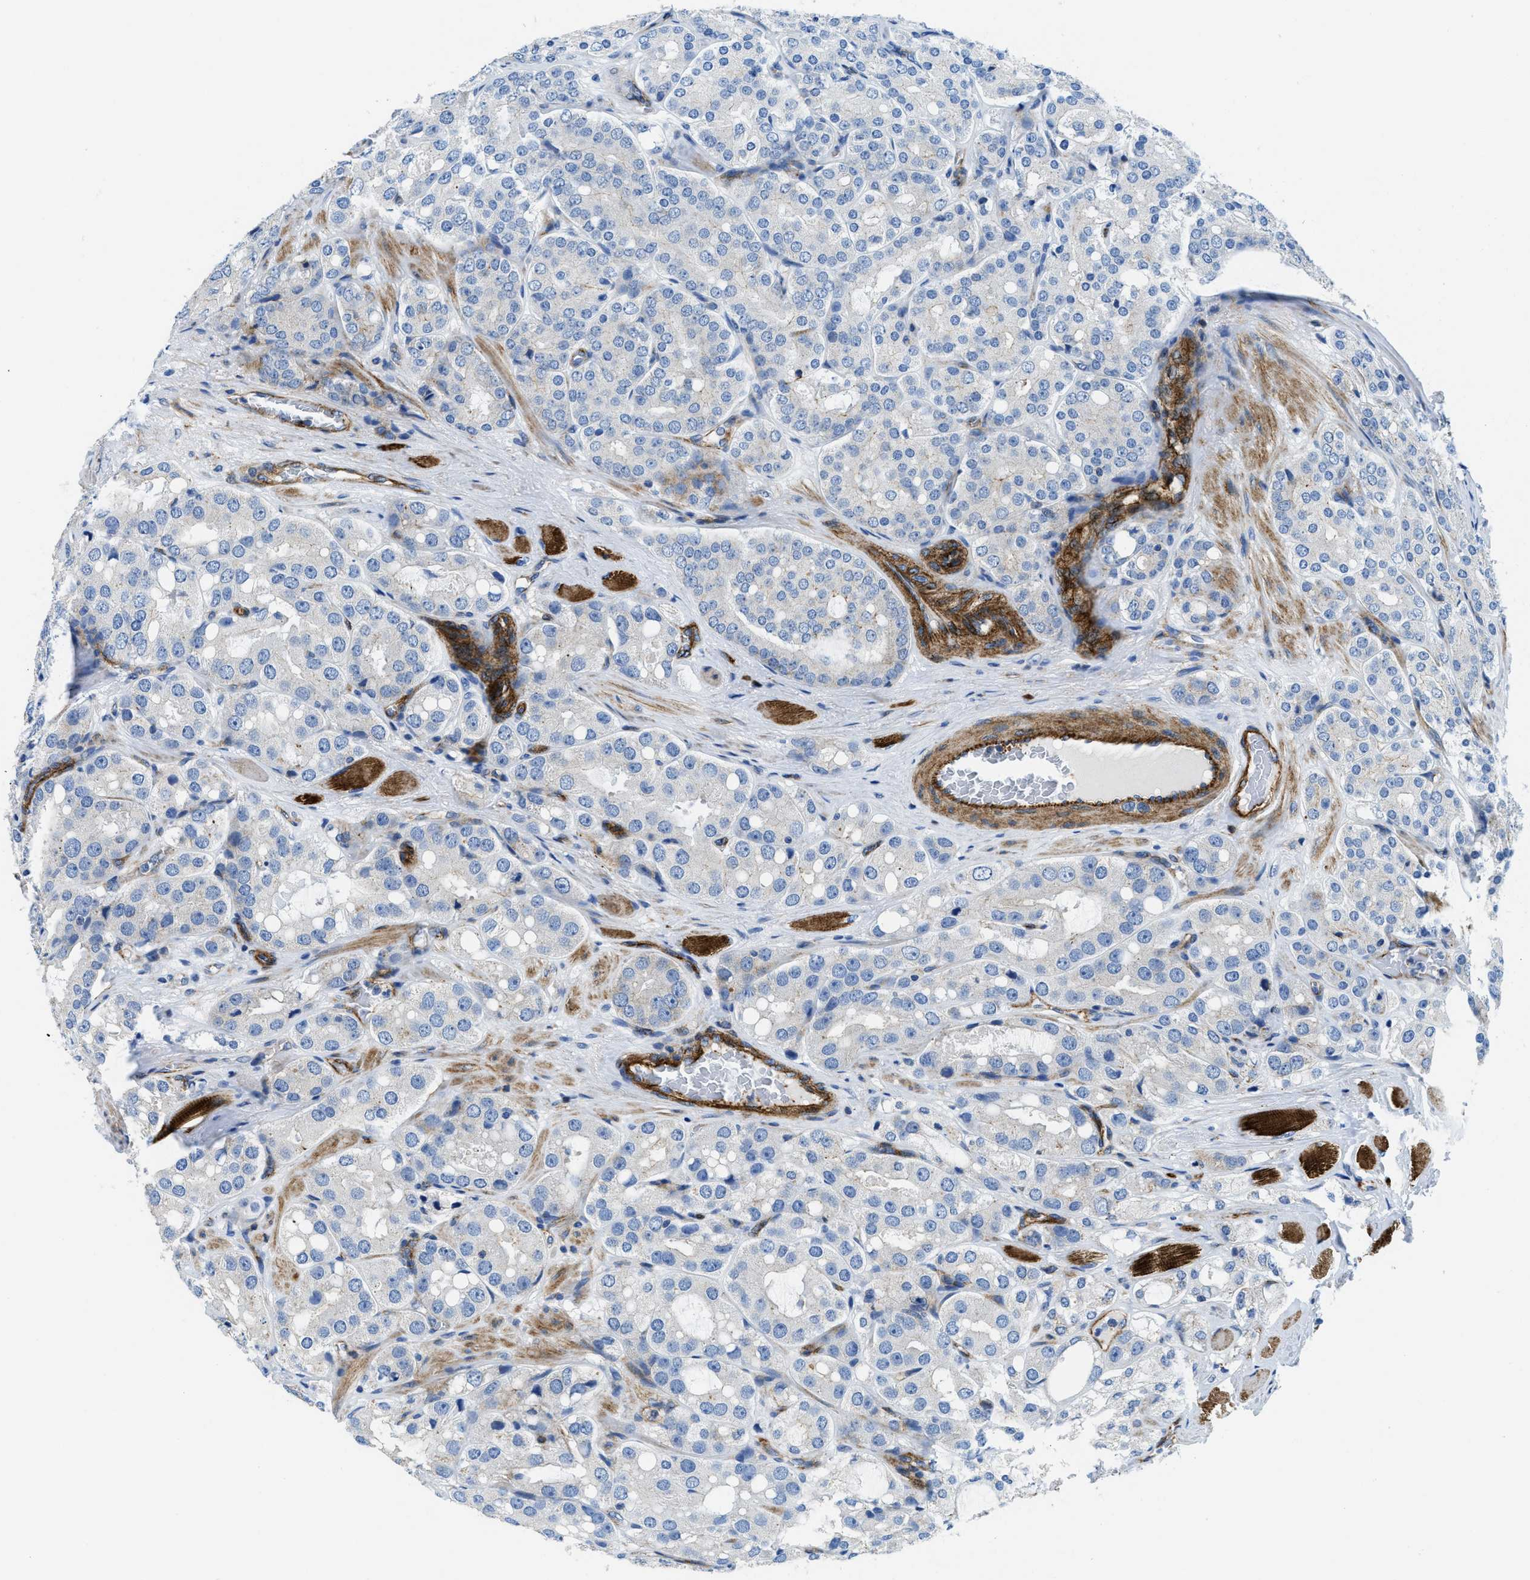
{"staining": {"intensity": "negative", "quantity": "none", "location": "none"}, "tissue": "prostate cancer", "cell_type": "Tumor cells", "image_type": "cancer", "snomed": [{"axis": "morphology", "description": "Adenocarcinoma, High grade"}, {"axis": "topography", "description": "Prostate"}], "caption": "Immunohistochemistry micrograph of prostate cancer (high-grade adenocarcinoma) stained for a protein (brown), which shows no positivity in tumor cells.", "gene": "CUTA", "patient": {"sex": "male", "age": 65}}